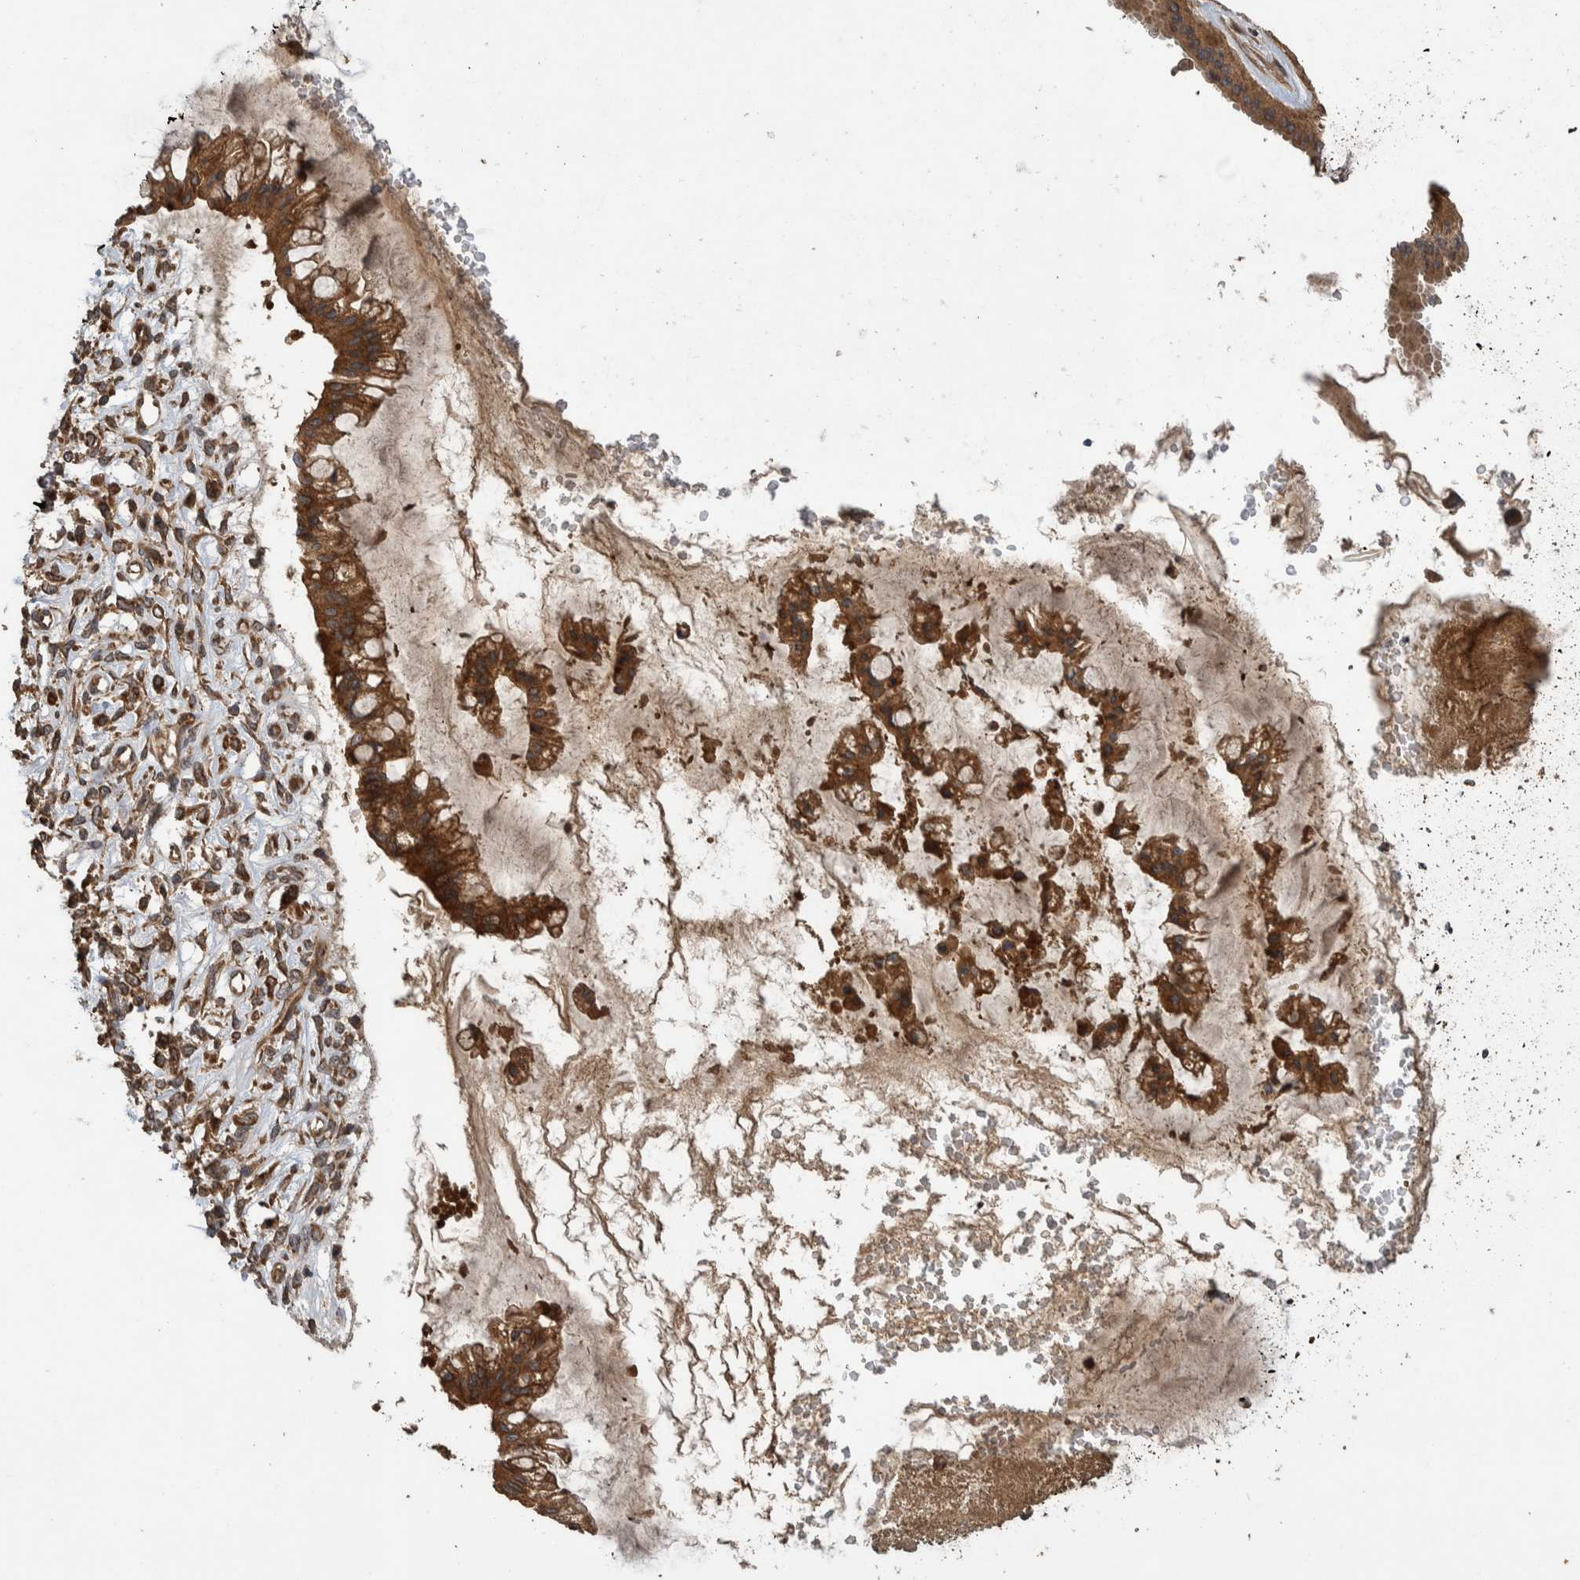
{"staining": {"intensity": "strong", "quantity": ">75%", "location": "cytoplasmic/membranous"}, "tissue": "ovarian cancer", "cell_type": "Tumor cells", "image_type": "cancer", "snomed": [{"axis": "morphology", "description": "Cystadenocarcinoma, mucinous, NOS"}, {"axis": "topography", "description": "Ovary"}], "caption": "High-power microscopy captured an immunohistochemistry histopathology image of mucinous cystadenocarcinoma (ovarian), revealing strong cytoplasmic/membranous staining in about >75% of tumor cells.", "gene": "TRIM16", "patient": {"sex": "female", "age": 73}}